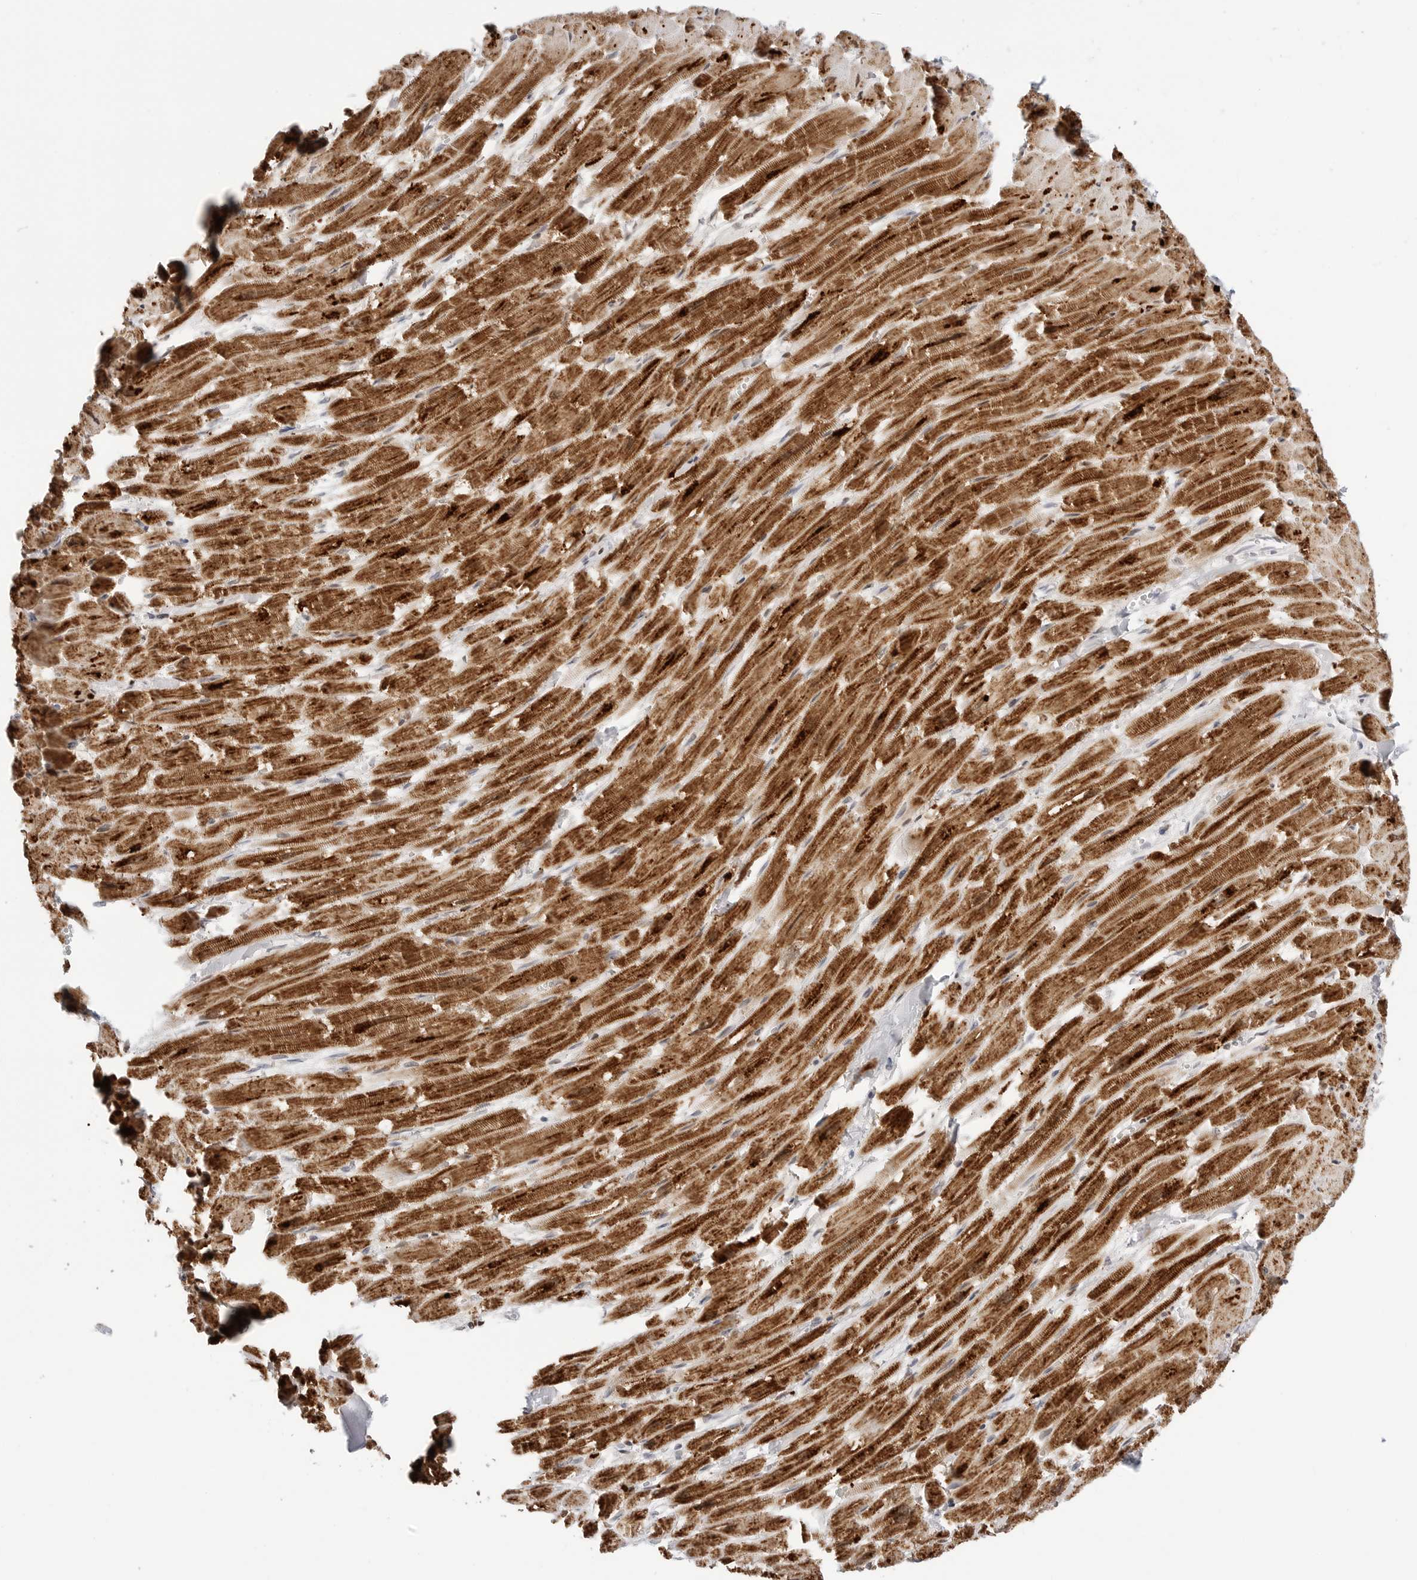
{"staining": {"intensity": "strong", "quantity": ">75%", "location": "cytoplasmic/membranous"}, "tissue": "heart muscle", "cell_type": "Cardiomyocytes", "image_type": "normal", "snomed": [{"axis": "morphology", "description": "Normal tissue, NOS"}, {"axis": "topography", "description": "Heart"}], "caption": "Protein expression analysis of benign human heart muscle reveals strong cytoplasmic/membranous expression in approximately >75% of cardiomyocytes.", "gene": "ATP5IF1", "patient": {"sex": "male", "age": 54}}